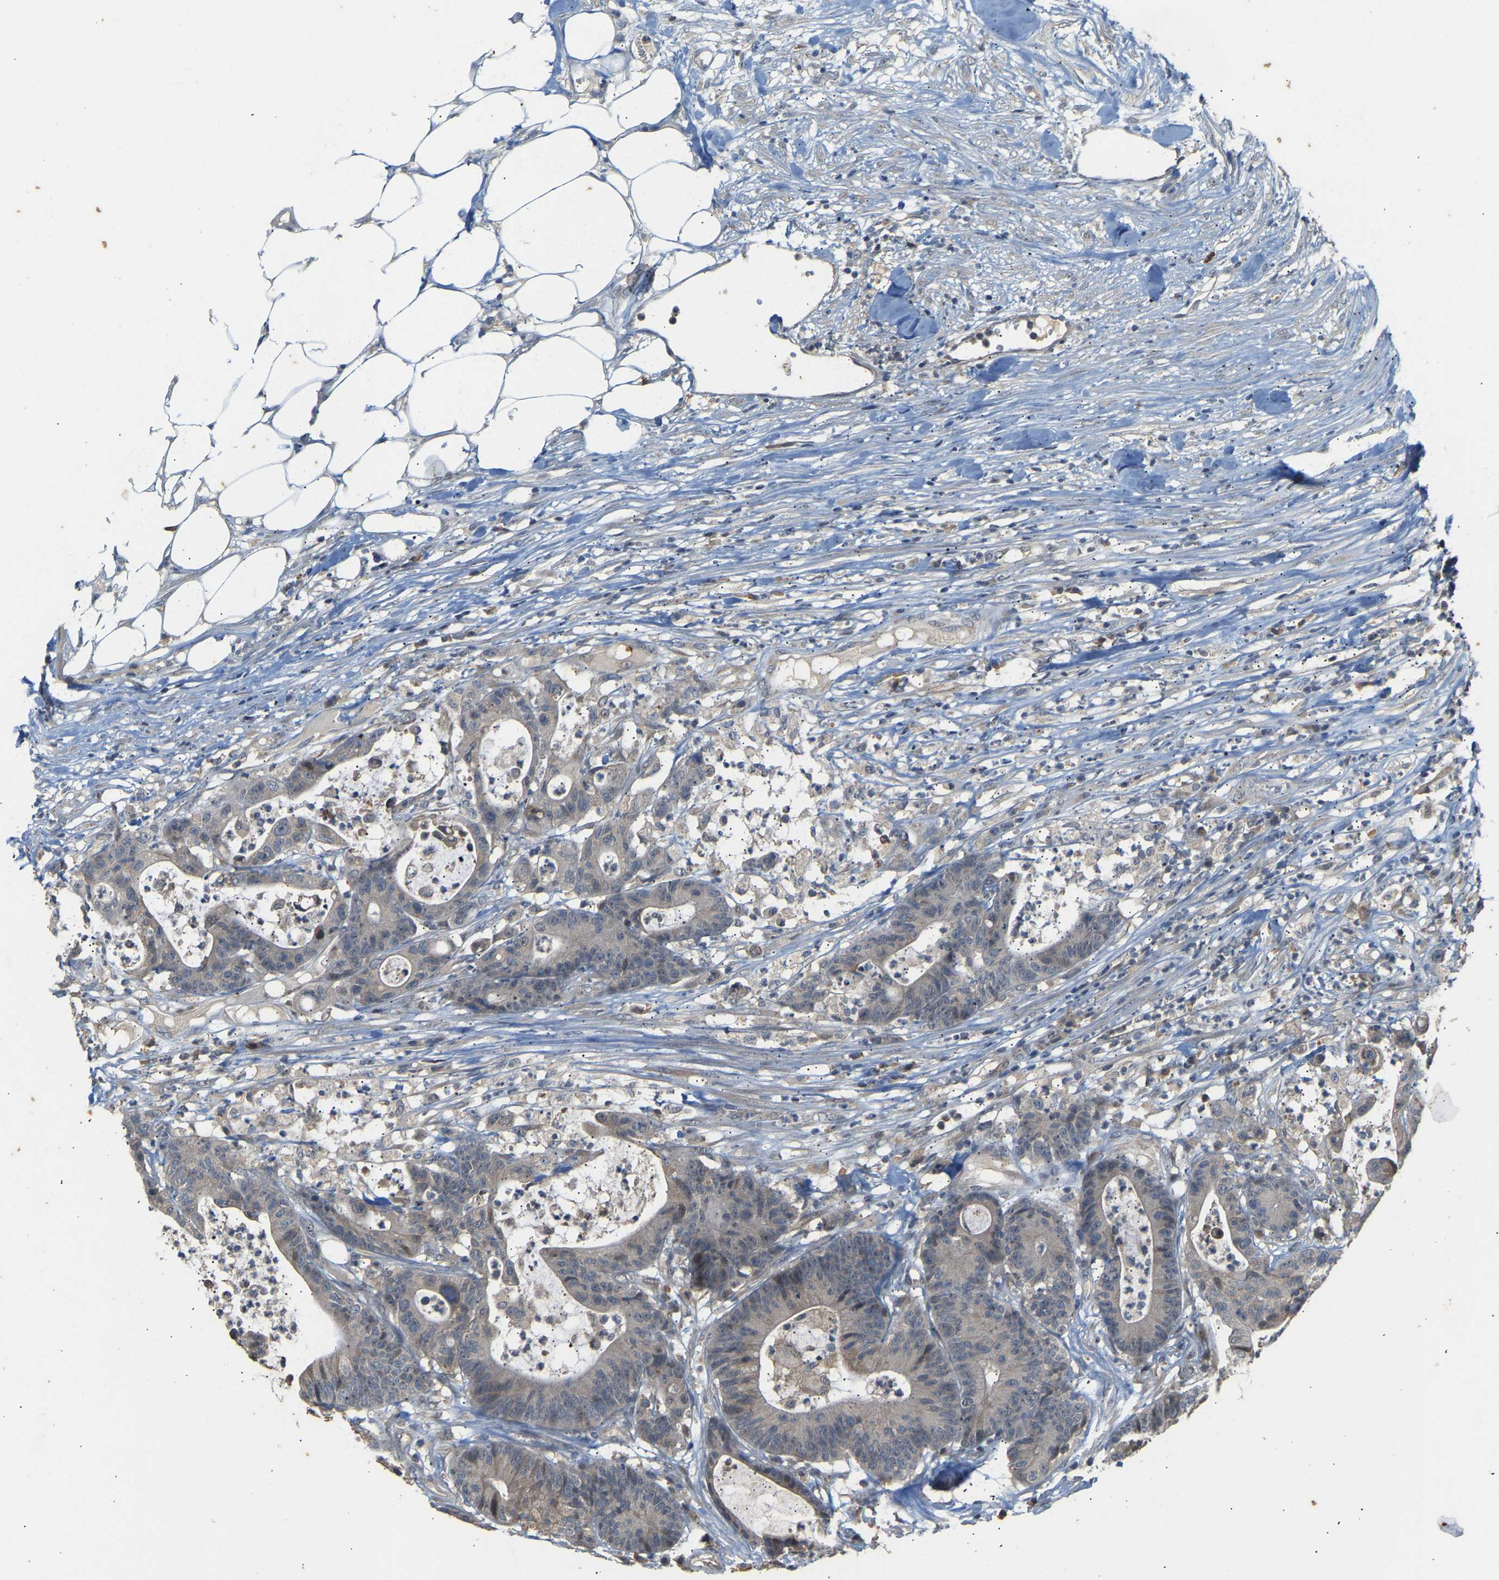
{"staining": {"intensity": "negative", "quantity": "none", "location": "none"}, "tissue": "colorectal cancer", "cell_type": "Tumor cells", "image_type": "cancer", "snomed": [{"axis": "morphology", "description": "Adenocarcinoma, NOS"}, {"axis": "topography", "description": "Colon"}], "caption": "Immunohistochemistry (IHC) of colorectal cancer (adenocarcinoma) shows no staining in tumor cells.", "gene": "PTPN4", "patient": {"sex": "female", "age": 84}}